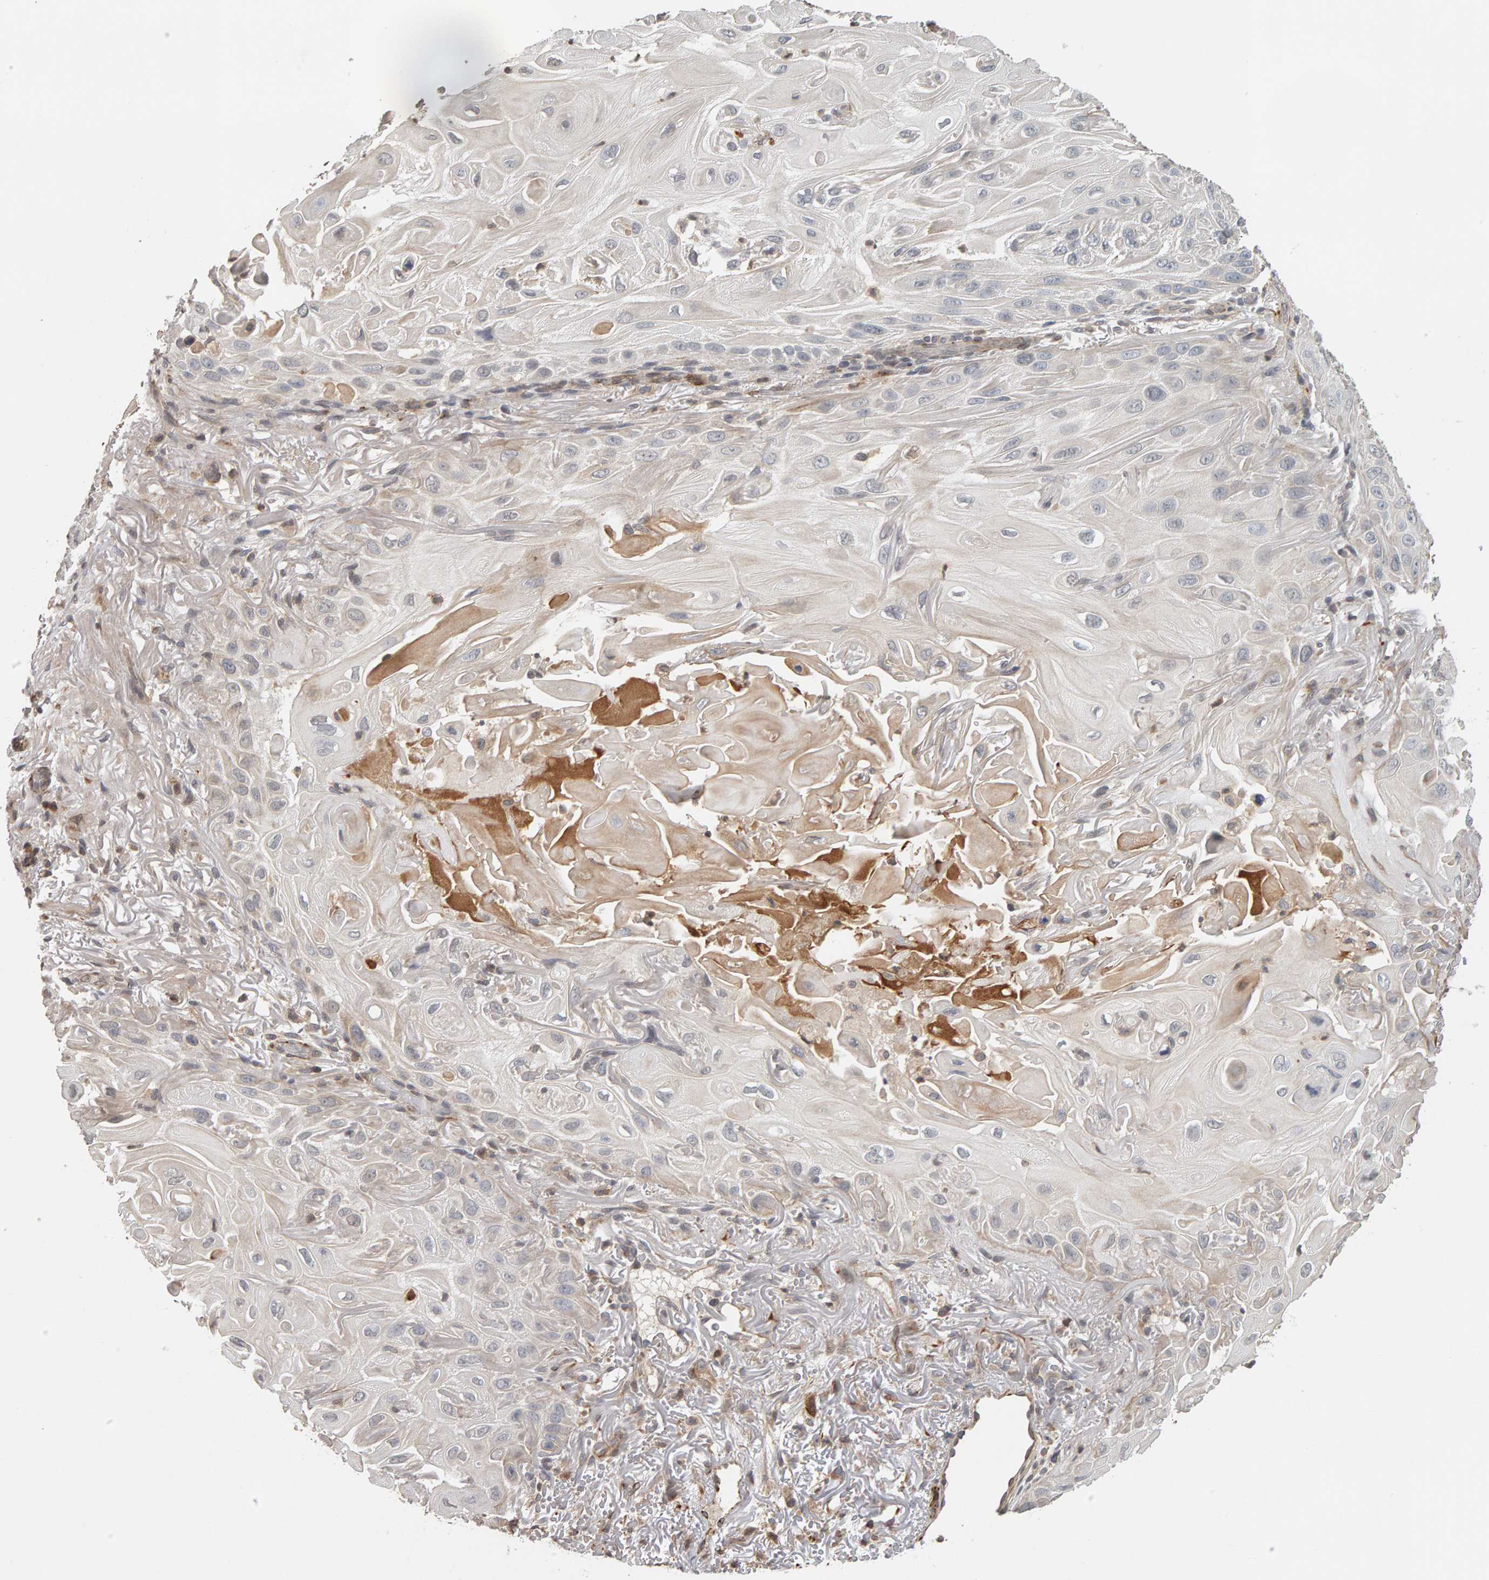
{"staining": {"intensity": "negative", "quantity": "none", "location": "none"}, "tissue": "skin cancer", "cell_type": "Tumor cells", "image_type": "cancer", "snomed": [{"axis": "morphology", "description": "Squamous cell carcinoma, NOS"}, {"axis": "topography", "description": "Skin"}], "caption": "This is an immunohistochemistry (IHC) photomicrograph of skin squamous cell carcinoma. There is no positivity in tumor cells.", "gene": "TEFM", "patient": {"sex": "female", "age": 77}}